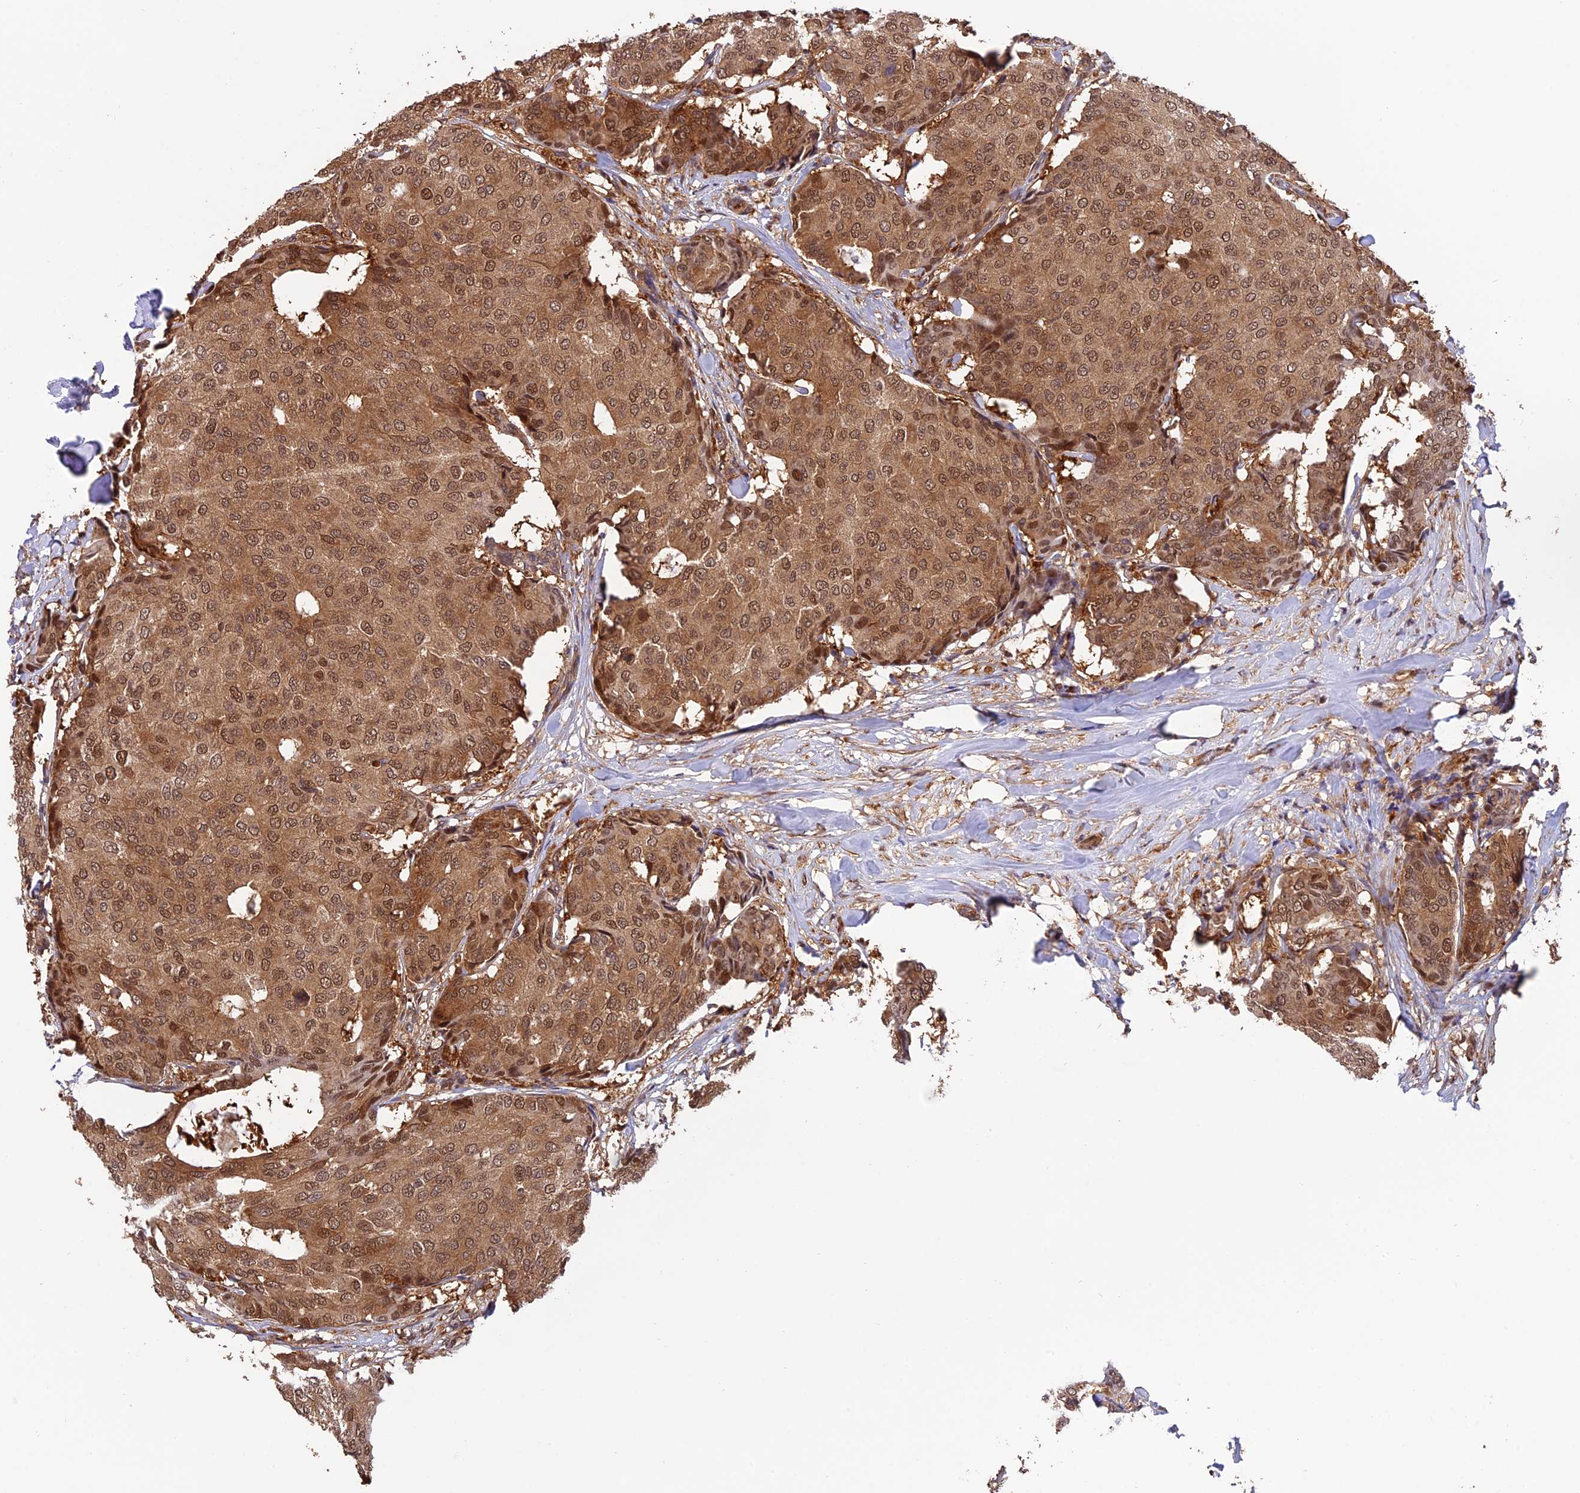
{"staining": {"intensity": "moderate", "quantity": ">75%", "location": "cytoplasmic/membranous,nuclear"}, "tissue": "breast cancer", "cell_type": "Tumor cells", "image_type": "cancer", "snomed": [{"axis": "morphology", "description": "Duct carcinoma"}, {"axis": "topography", "description": "Breast"}], "caption": "The photomicrograph demonstrates immunohistochemical staining of breast cancer. There is moderate cytoplasmic/membranous and nuclear staining is identified in approximately >75% of tumor cells. (Stains: DAB in brown, nuclei in blue, Microscopy: brightfield microscopy at high magnification).", "gene": "PSMB3", "patient": {"sex": "female", "age": 75}}